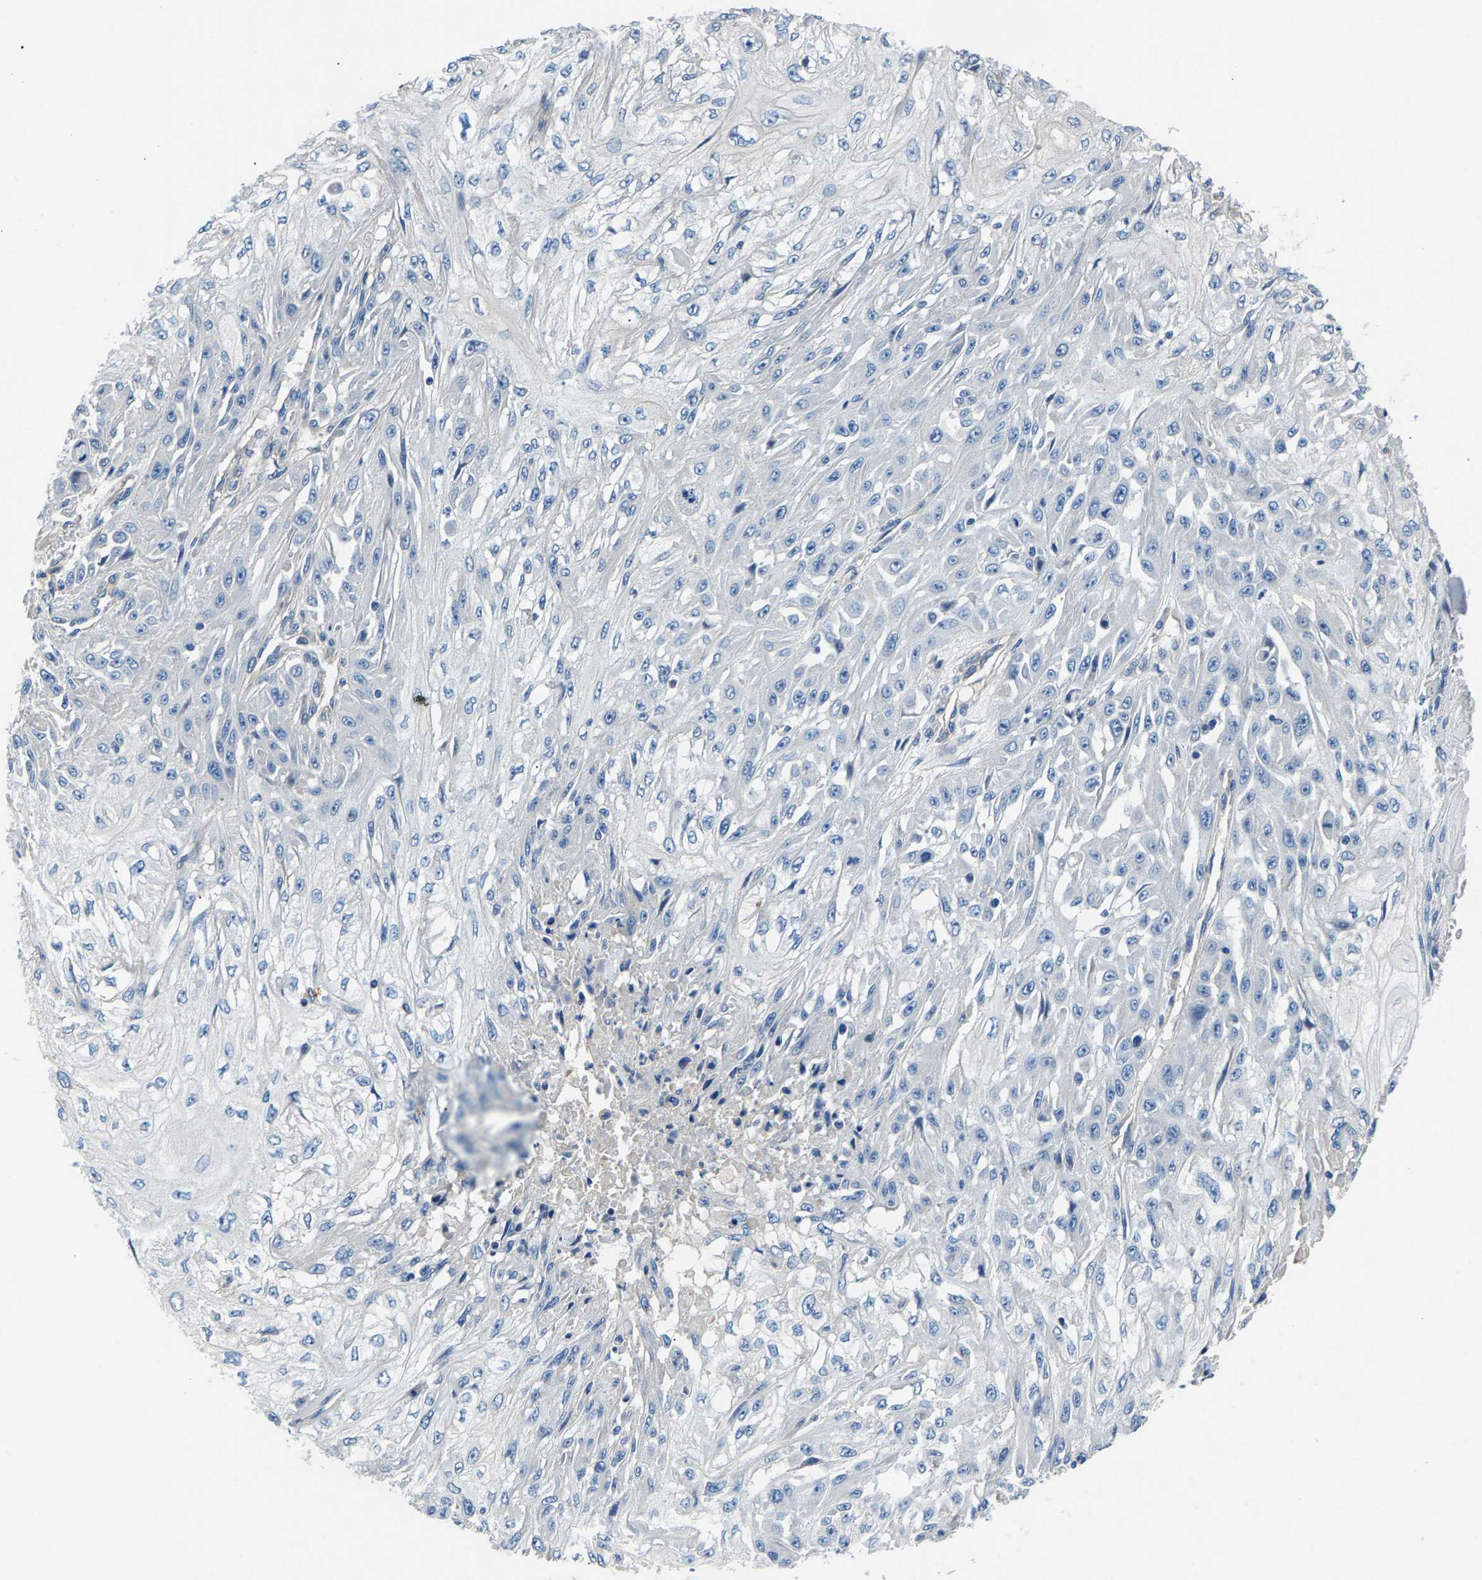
{"staining": {"intensity": "negative", "quantity": "none", "location": "none"}, "tissue": "skin cancer", "cell_type": "Tumor cells", "image_type": "cancer", "snomed": [{"axis": "morphology", "description": "Squamous cell carcinoma, NOS"}, {"axis": "morphology", "description": "Squamous cell carcinoma, metastatic, NOS"}, {"axis": "topography", "description": "Skin"}, {"axis": "topography", "description": "Lymph node"}], "caption": "Tumor cells are negative for protein expression in human skin cancer (metastatic squamous cell carcinoma).", "gene": "CDRT4", "patient": {"sex": "male", "age": 75}}